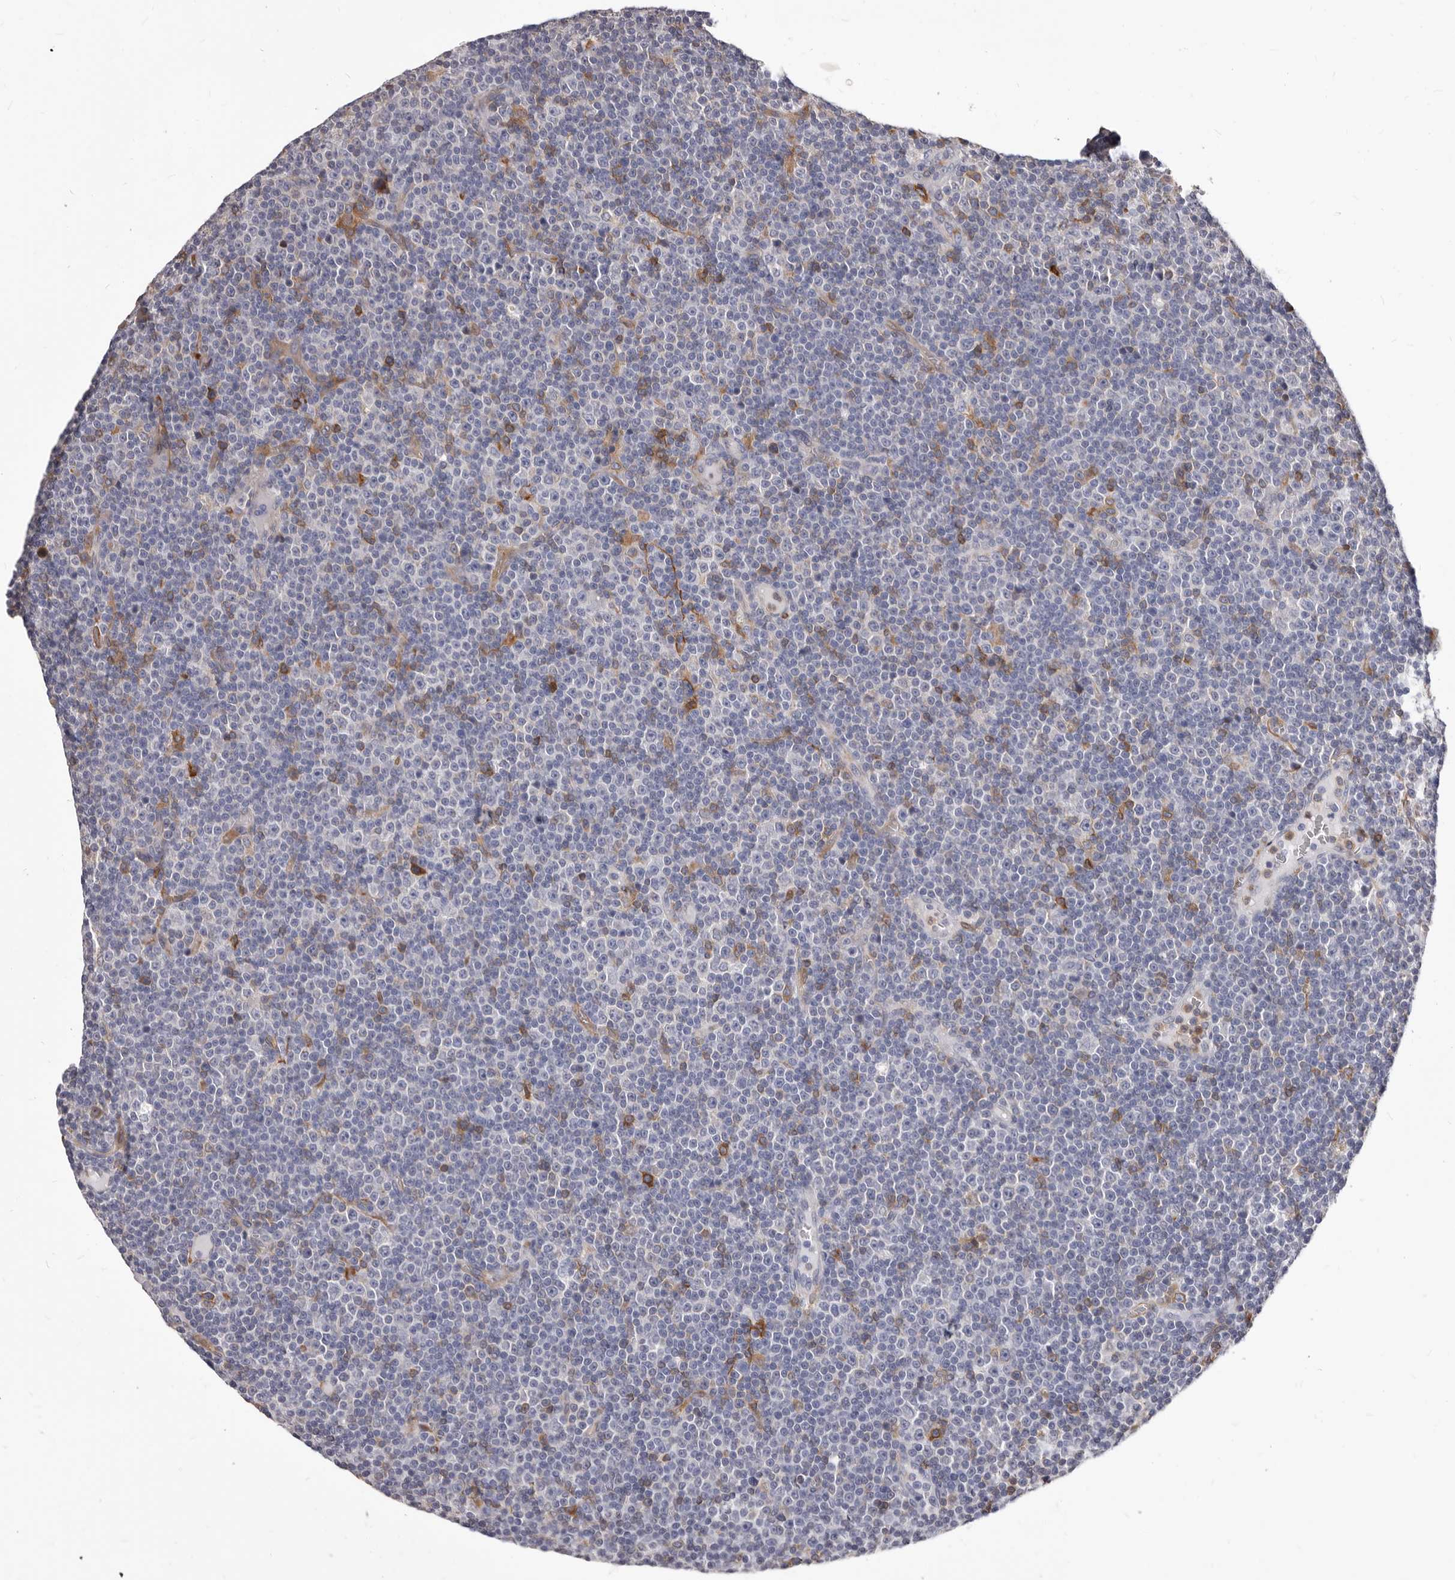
{"staining": {"intensity": "negative", "quantity": "none", "location": "none"}, "tissue": "lymphoma", "cell_type": "Tumor cells", "image_type": "cancer", "snomed": [{"axis": "morphology", "description": "Malignant lymphoma, non-Hodgkin's type, Low grade"}, {"axis": "topography", "description": "Lymph node"}], "caption": "Immunohistochemistry image of human lymphoma stained for a protein (brown), which shows no positivity in tumor cells.", "gene": "NIBAN1", "patient": {"sex": "female", "age": 67}}